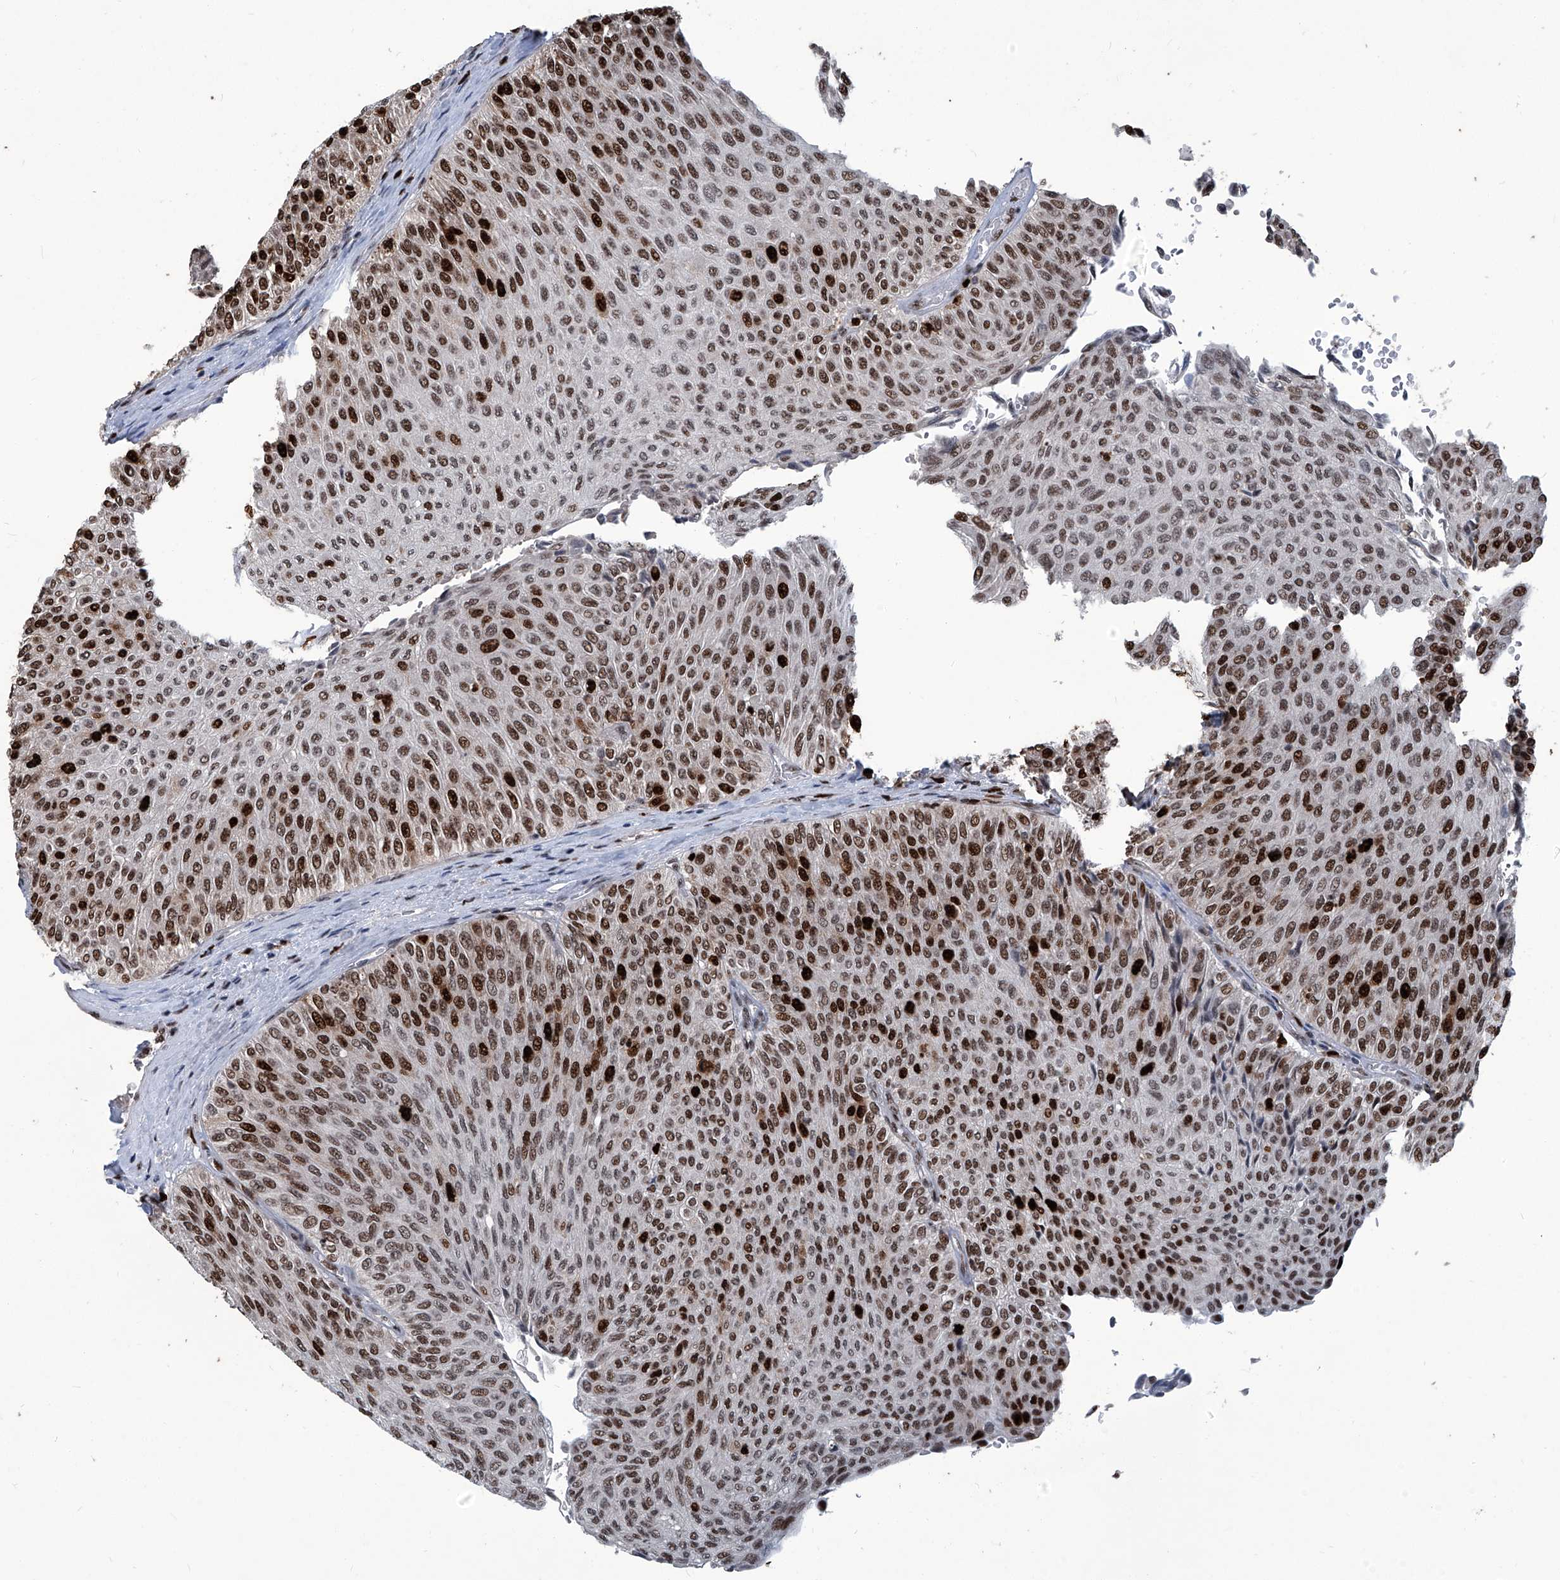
{"staining": {"intensity": "strong", "quantity": ">75%", "location": "nuclear"}, "tissue": "urothelial cancer", "cell_type": "Tumor cells", "image_type": "cancer", "snomed": [{"axis": "morphology", "description": "Urothelial carcinoma, Low grade"}, {"axis": "topography", "description": "Urinary bladder"}], "caption": "Immunohistochemical staining of human low-grade urothelial carcinoma shows high levels of strong nuclear positivity in approximately >75% of tumor cells.", "gene": "PCNA", "patient": {"sex": "male", "age": 78}}